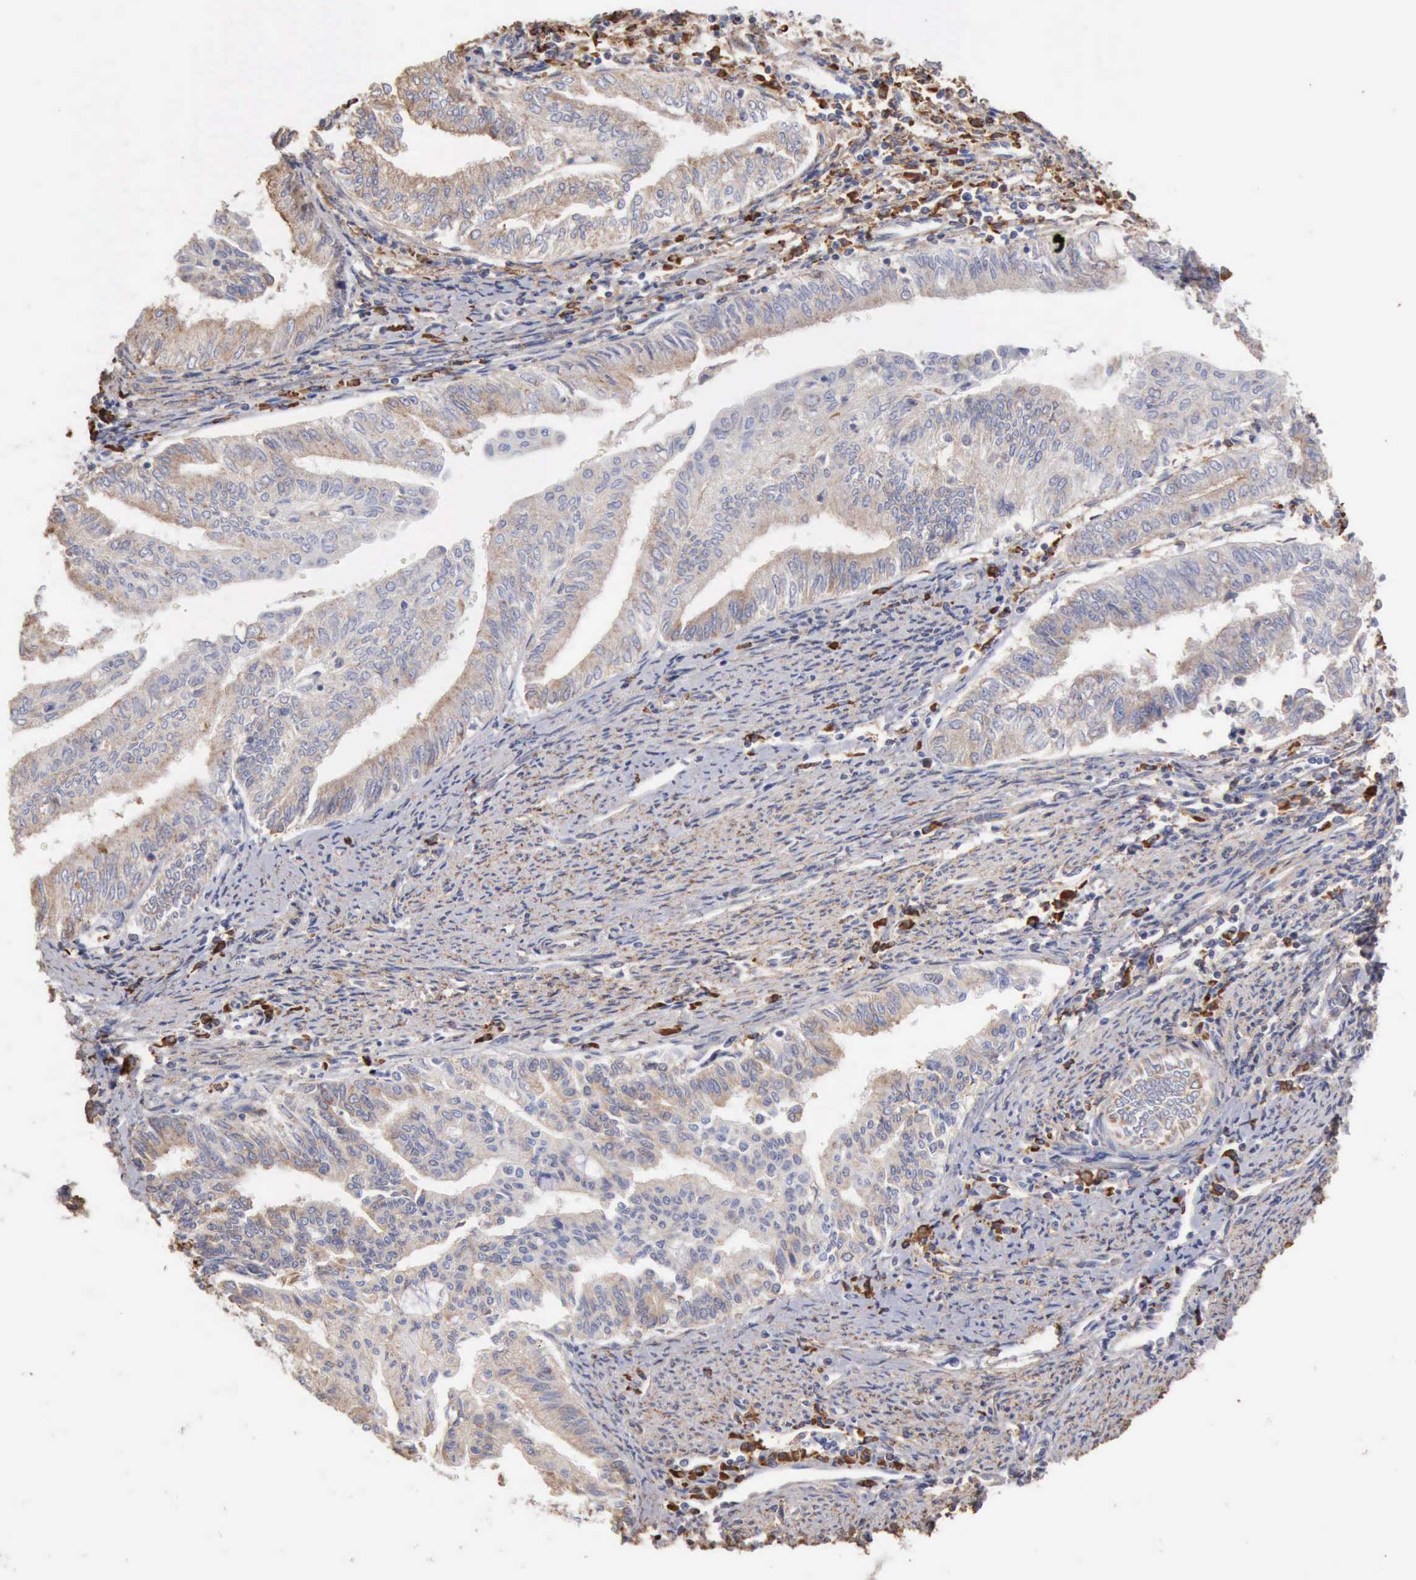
{"staining": {"intensity": "weak", "quantity": "25%-75%", "location": "cytoplasmic/membranous"}, "tissue": "endometrial cancer", "cell_type": "Tumor cells", "image_type": "cancer", "snomed": [{"axis": "morphology", "description": "Adenocarcinoma, NOS"}, {"axis": "topography", "description": "Endometrium"}], "caption": "Protein staining exhibits weak cytoplasmic/membranous positivity in about 25%-75% of tumor cells in endometrial adenocarcinoma.", "gene": "GPR101", "patient": {"sex": "female", "age": 66}}